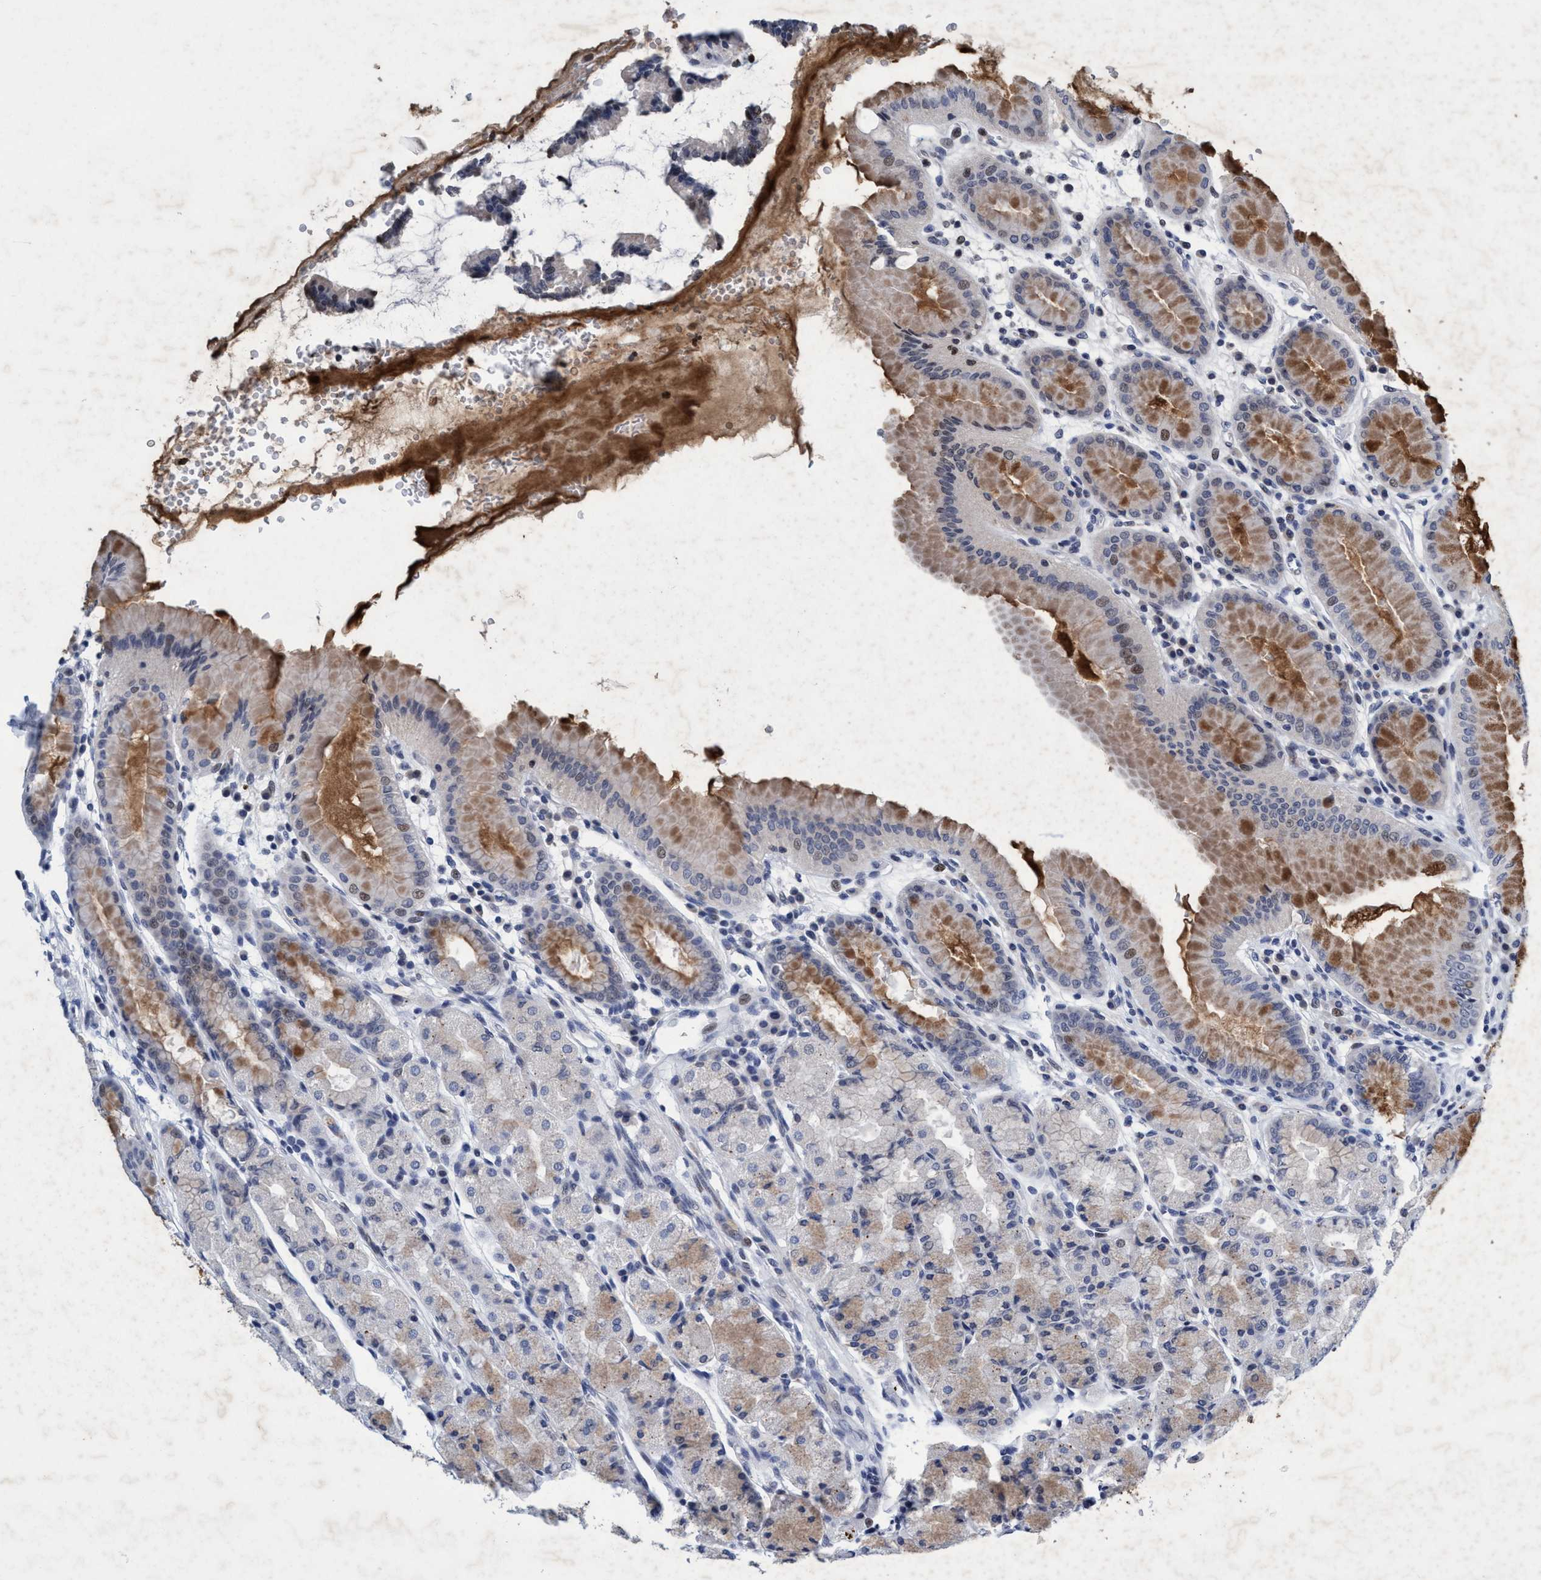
{"staining": {"intensity": "moderate", "quantity": "25%-75%", "location": "cytoplasmic/membranous"}, "tissue": "stomach", "cell_type": "Glandular cells", "image_type": "normal", "snomed": [{"axis": "morphology", "description": "Normal tissue, NOS"}, {"axis": "topography", "description": "Stomach, upper"}], "caption": "Glandular cells display medium levels of moderate cytoplasmic/membranous expression in about 25%-75% of cells in normal human stomach.", "gene": "GRB14", "patient": {"sex": "male", "age": 68}}